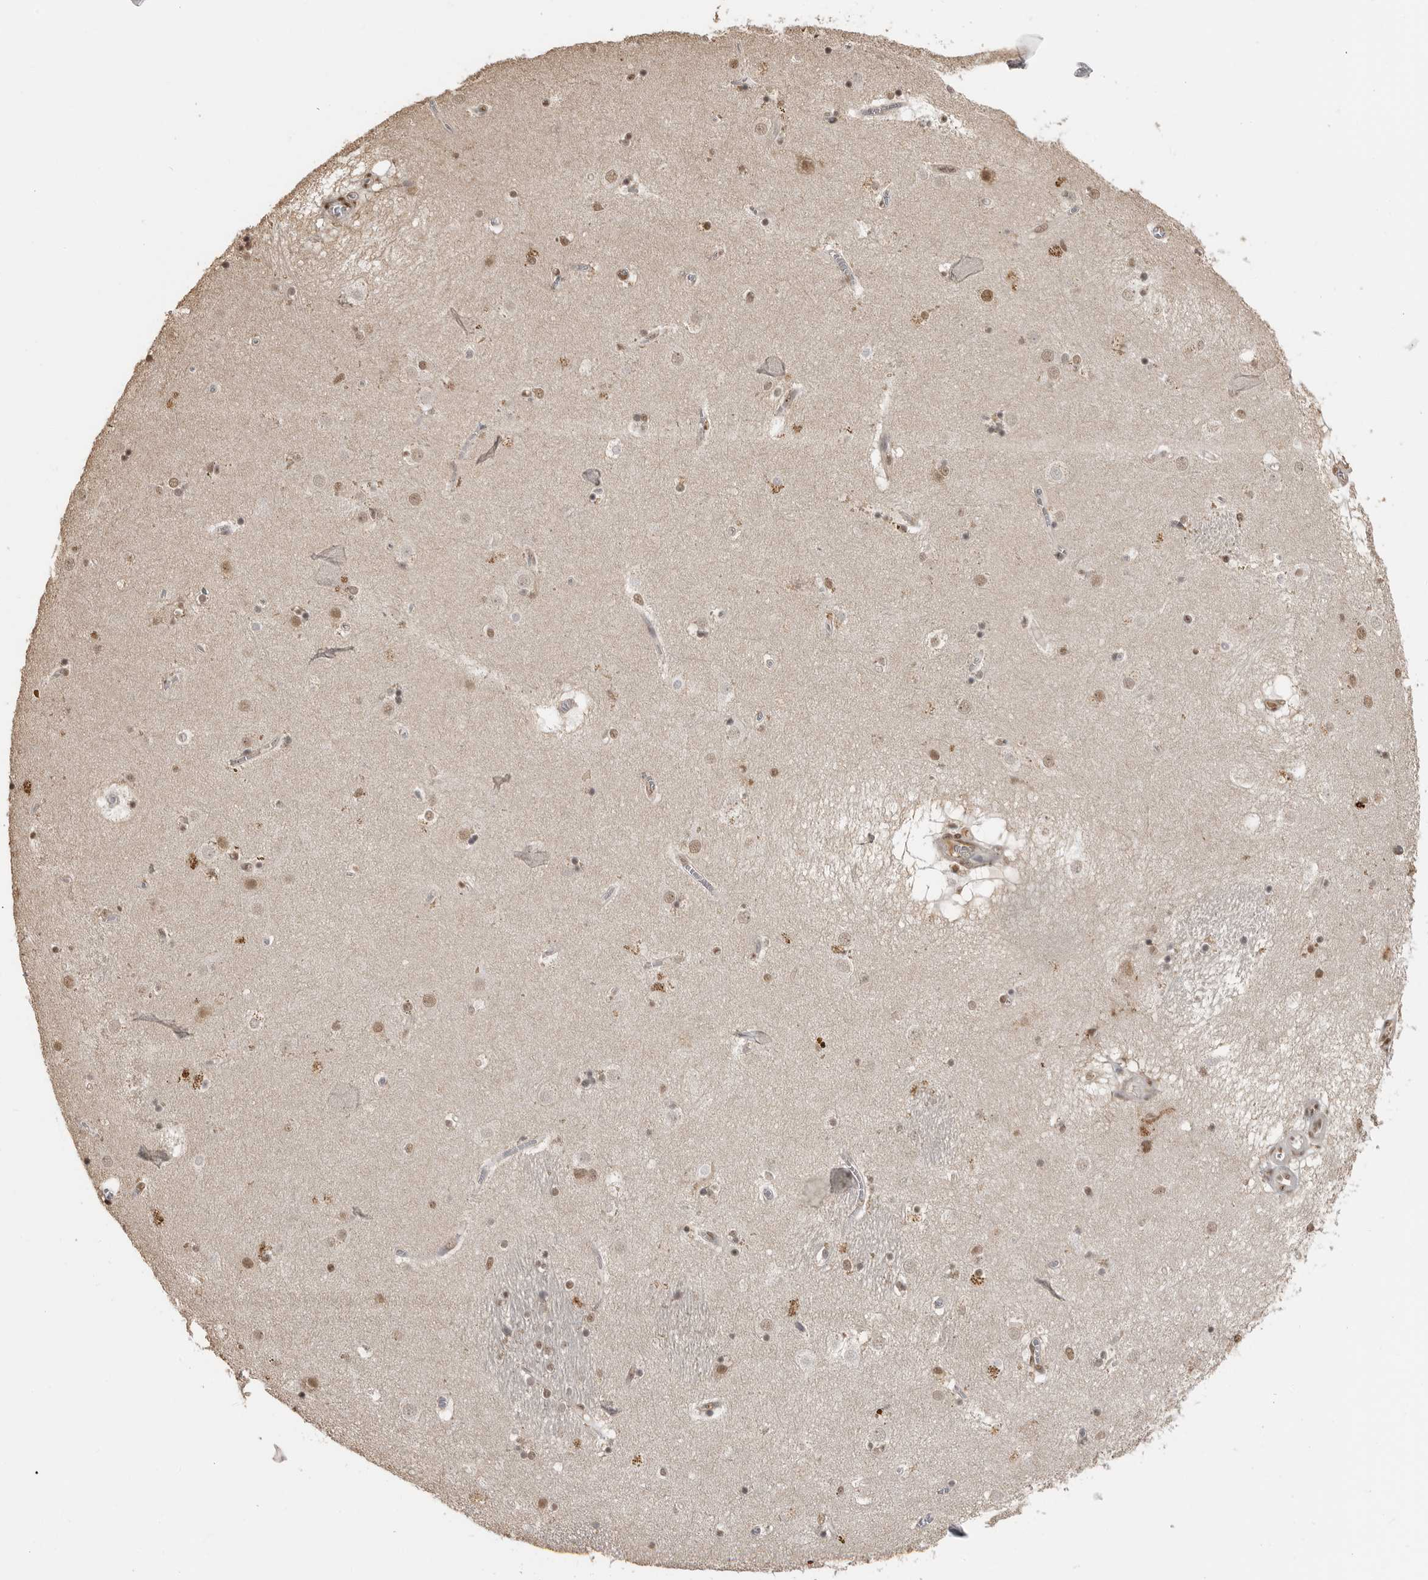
{"staining": {"intensity": "moderate", "quantity": "25%-75%", "location": "nuclear"}, "tissue": "caudate", "cell_type": "Glial cells", "image_type": "normal", "snomed": [{"axis": "morphology", "description": "Normal tissue, NOS"}, {"axis": "topography", "description": "Lateral ventricle wall"}], "caption": "Caudate stained for a protein shows moderate nuclear positivity in glial cells. The staining was performed using DAB (3,3'-diaminobenzidine), with brown indicating positive protein expression. Nuclei are stained blue with hematoxylin.", "gene": "CLOCK", "patient": {"sex": "male", "age": 70}}